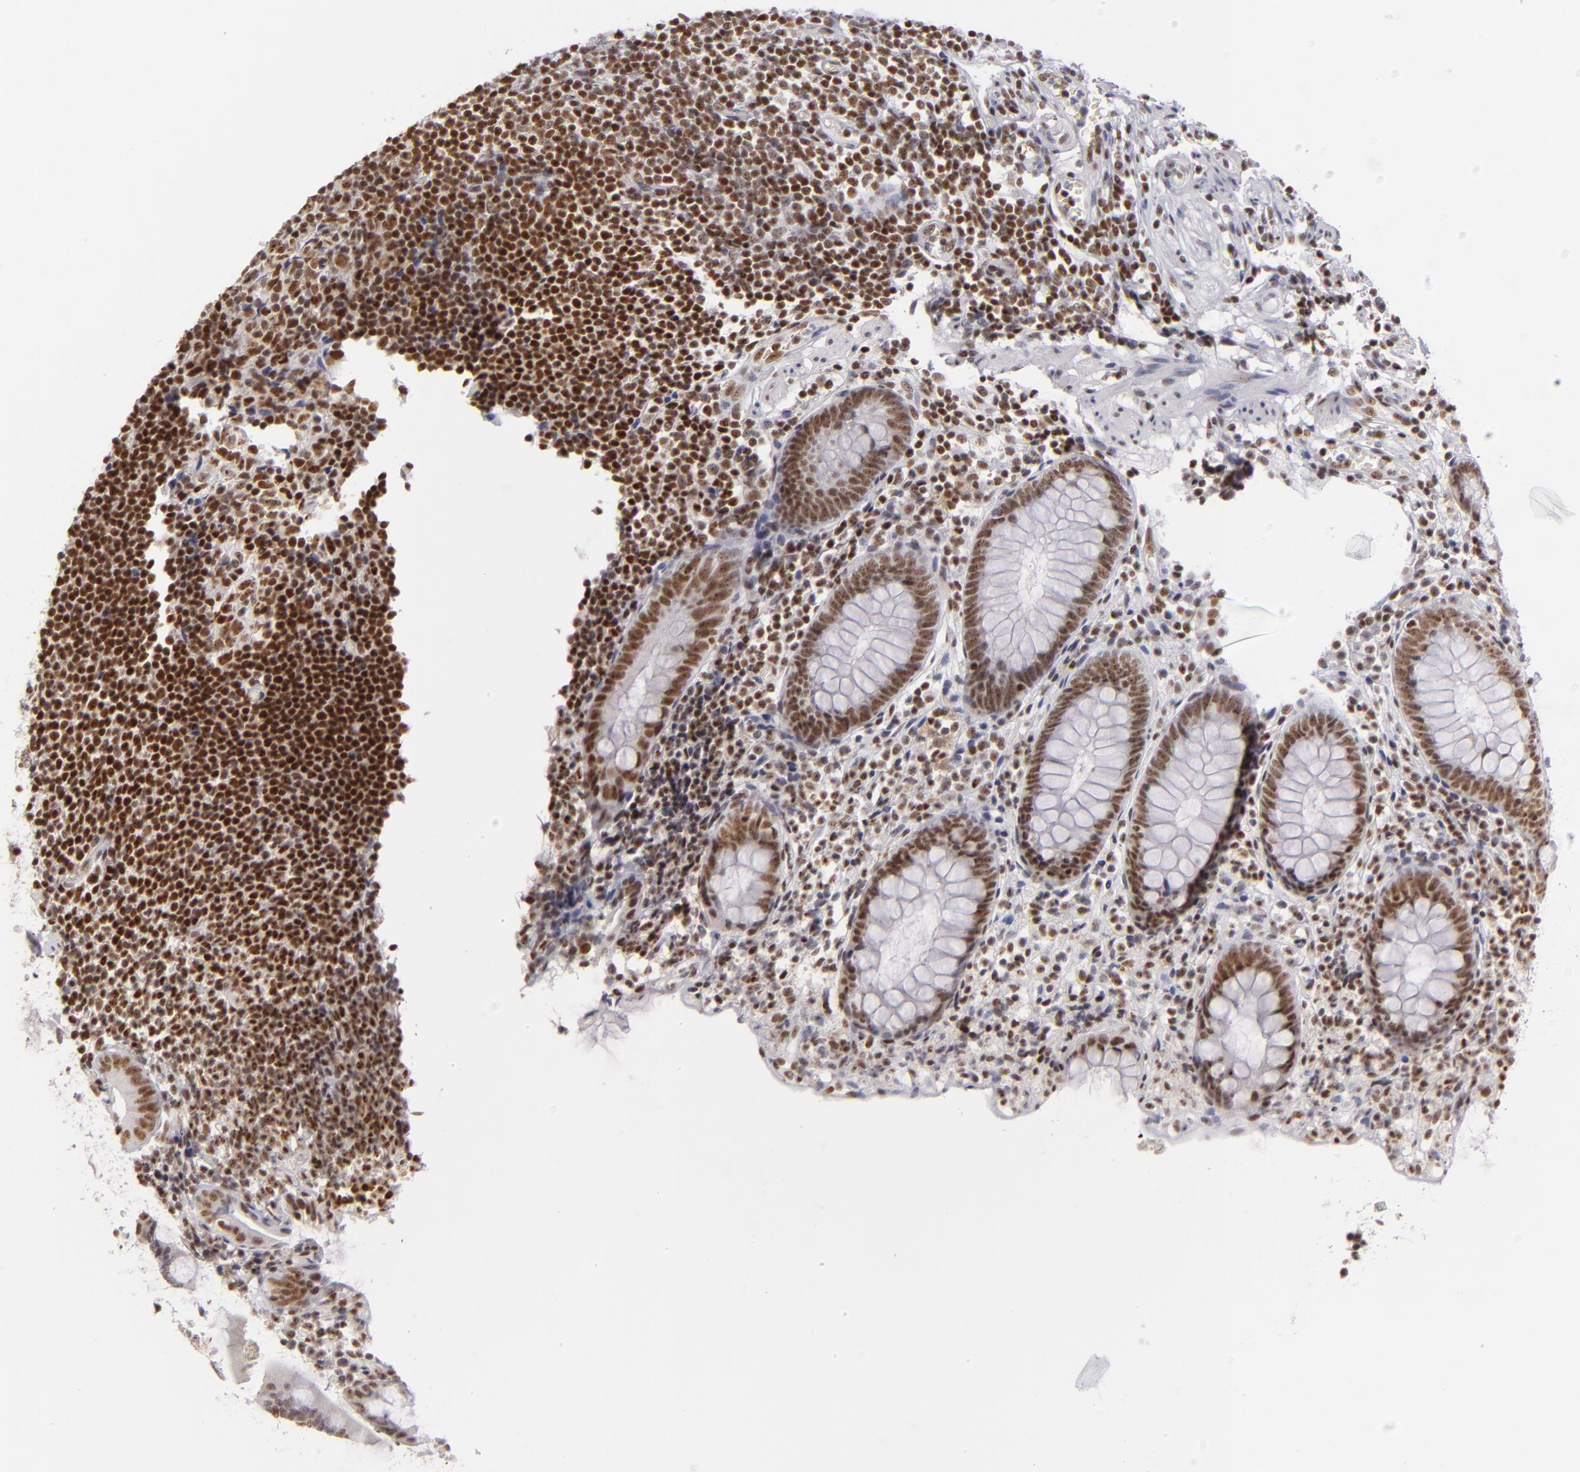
{"staining": {"intensity": "moderate", "quantity": ">75%", "location": "nuclear"}, "tissue": "appendix", "cell_type": "Glandular cells", "image_type": "normal", "snomed": [{"axis": "morphology", "description": "Normal tissue, NOS"}, {"axis": "topography", "description": "Appendix"}], "caption": "An image of human appendix stained for a protein exhibits moderate nuclear brown staining in glandular cells.", "gene": "DAXX", "patient": {"sex": "male", "age": 38}}